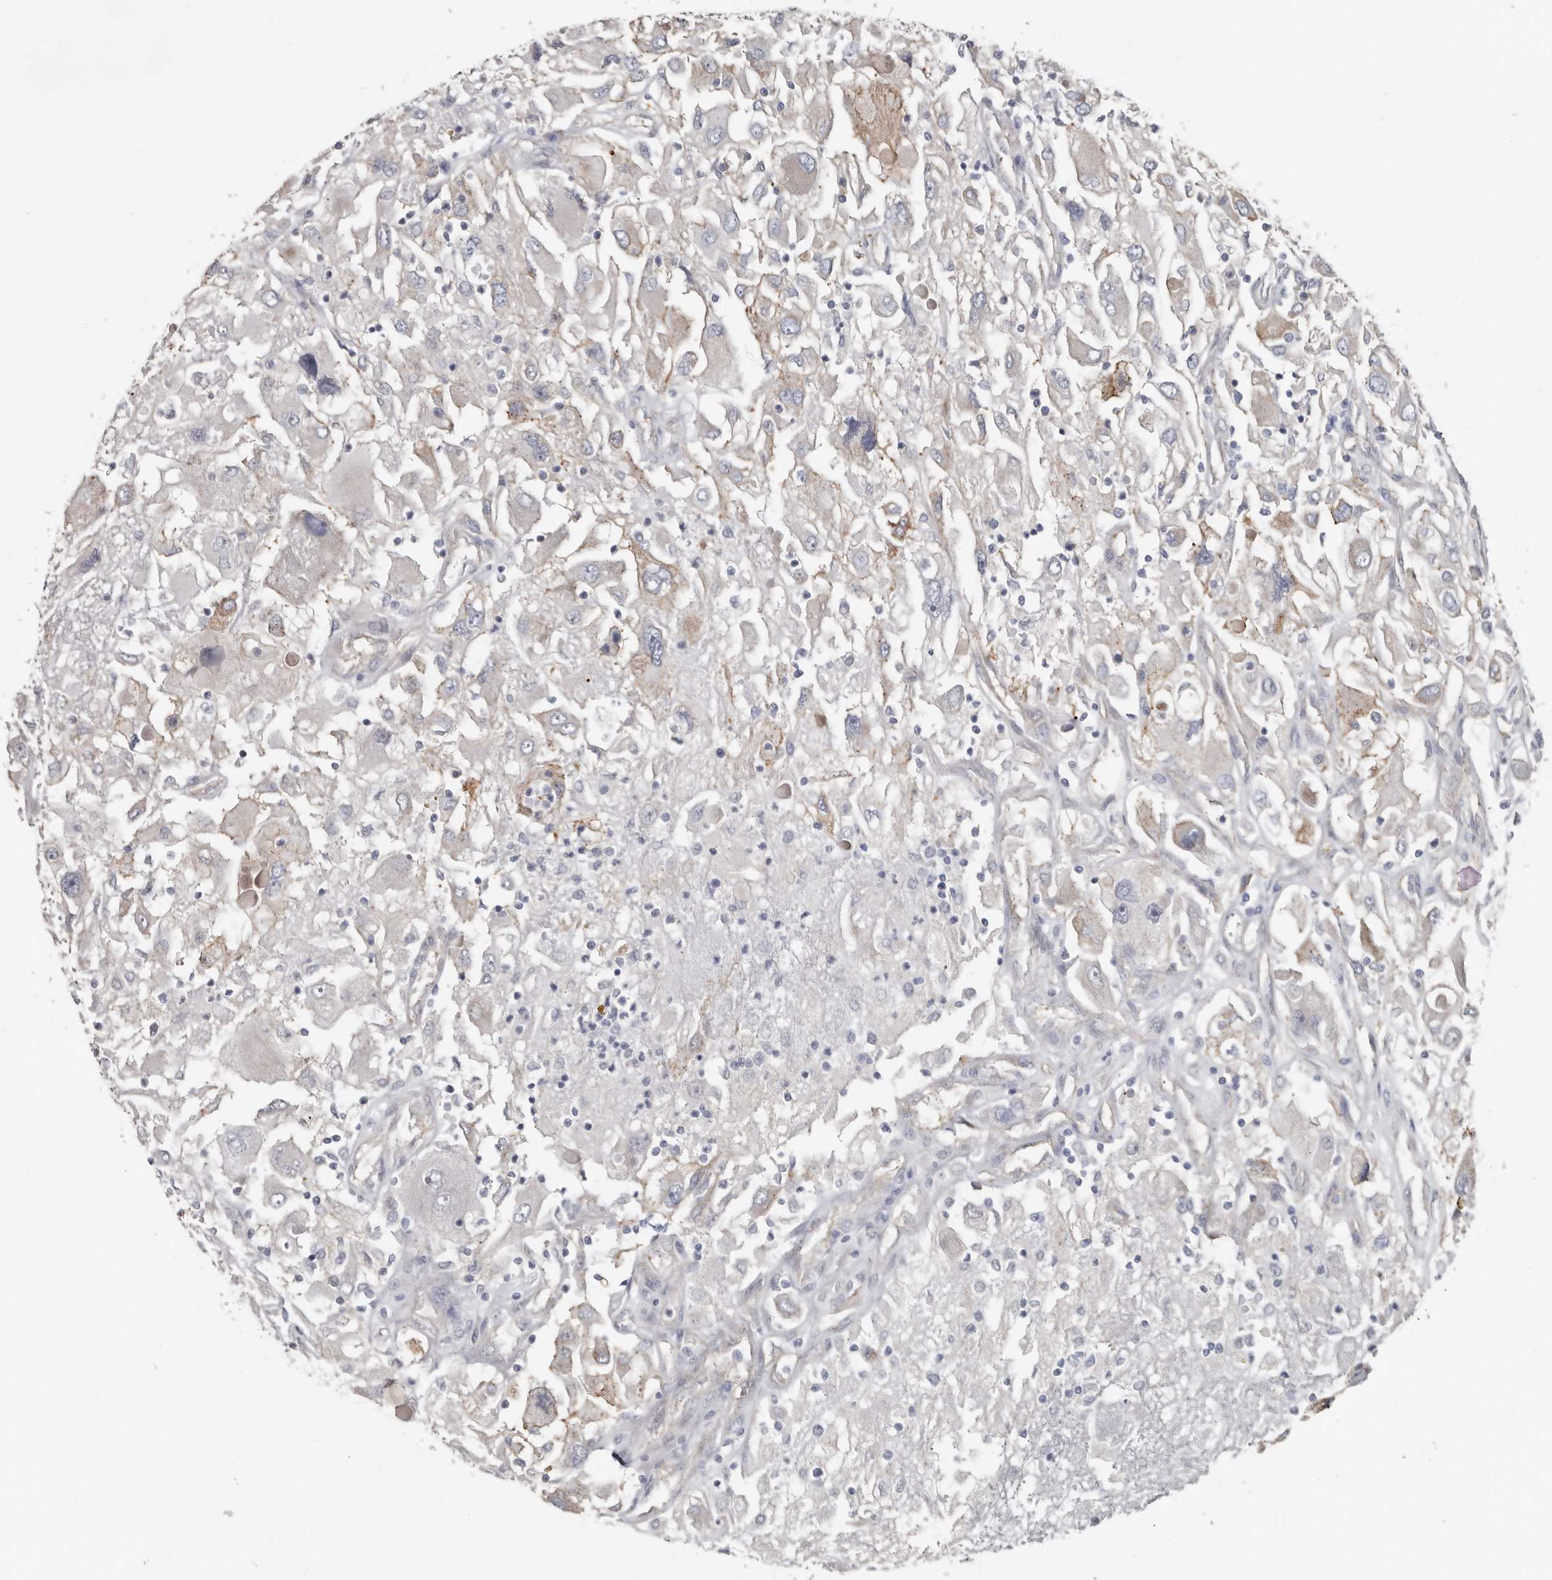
{"staining": {"intensity": "moderate", "quantity": "<25%", "location": "cytoplasmic/membranous"}, "tissue": "renal cancer", "cell_type": "Tumor cells", "image_type": "cancer", "snomed": [{"axis": "morphology", "description": "Adenocarcinoma, NOS"}, {"axis": "topography", "description": "Kidney"}], "caption": "Immunohistochemical staining of human renal cancer shows low levels of moderate cytoplasmic/membranous protein staining in approximately <25% of tumor cells.", "gene": "ZNF114", "patient": {"sex": "female", "age": 52}}